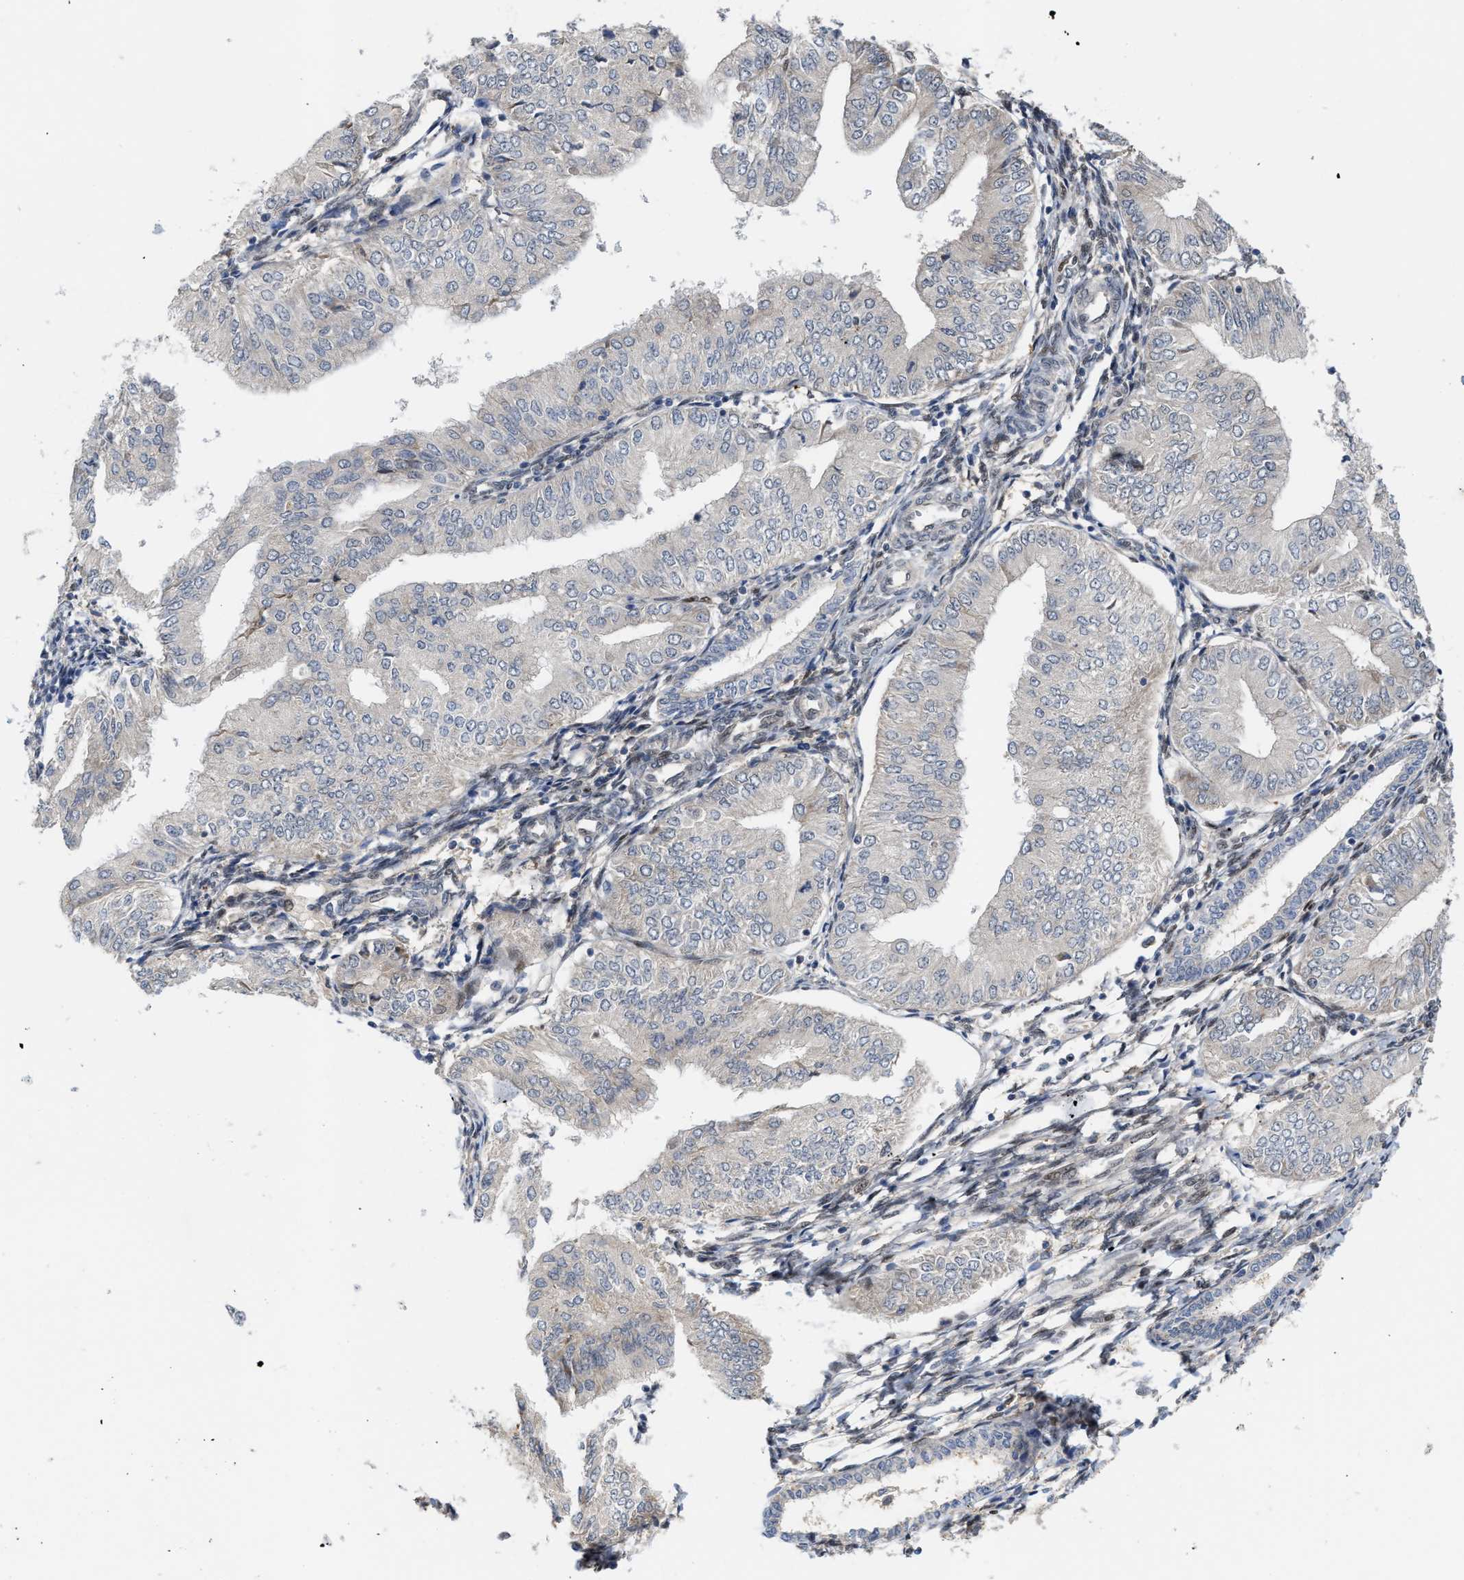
{"staining": {"intensity": "weak", "quantity": "<25%", "location": "cytoplasmic/membranous"}, "tissue": "endometrial cancer", "cell_type": "Tumor cells", "image_type": "cancer", "snomed": [{"axis": "morphology", "description": "Adenocarcinoma, NOS"}, {"axis": "topography", "description": "Endometrium"}], "caption": "Tumor cells are negative for brown protein staining in endometrial cancer.", "gene": "TCF4", "patient": {"sex": "female", "age": 53}}